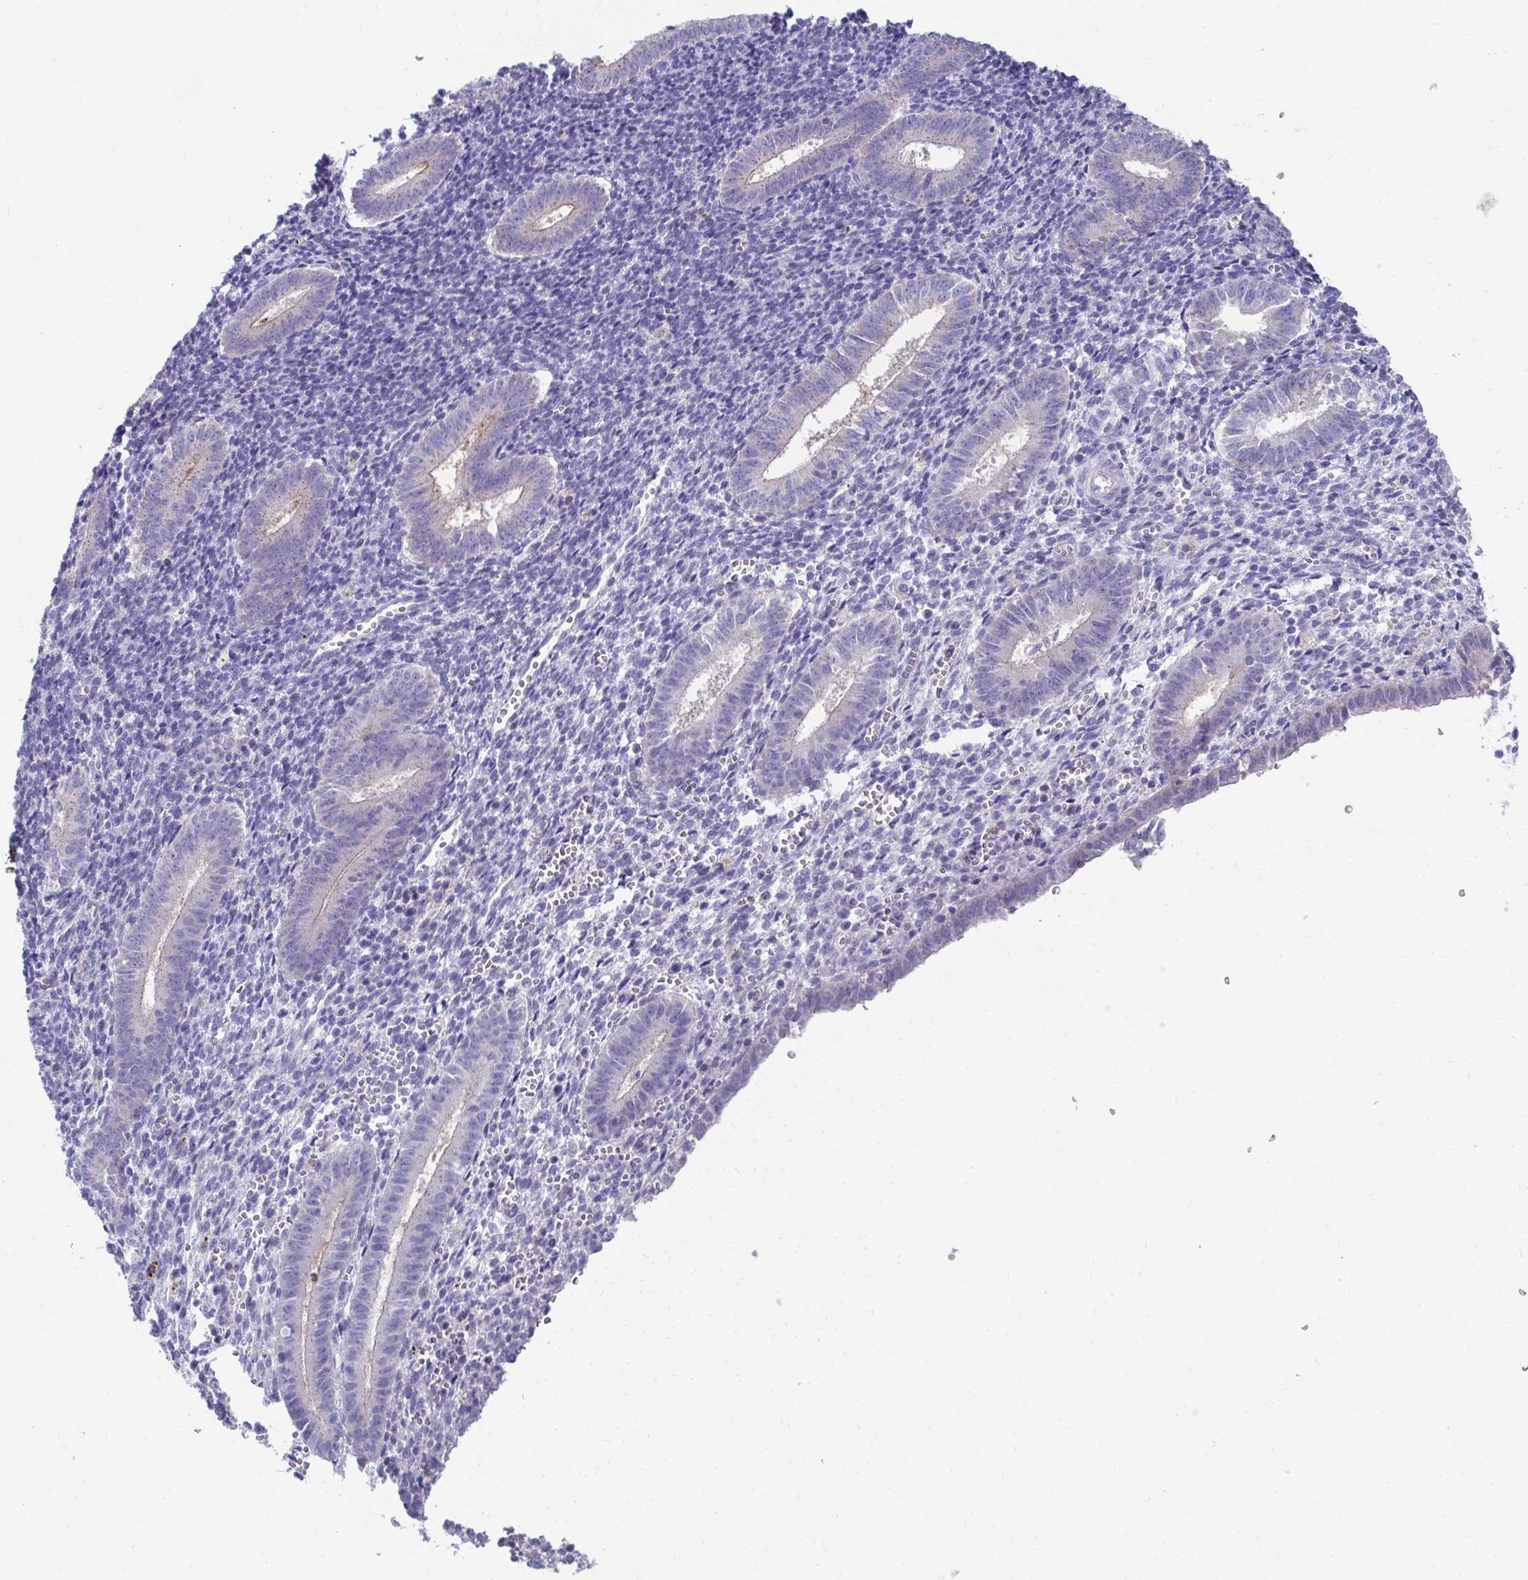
{"staining": {"intensity": "negative", "quantity": "none", "location": "none"}, "tissue": "endometrium", "cell_type": "Cells in endometrial stroma", "image_type": "normal", "snomed": [{"axis": "morphology", "description": "Normal tissue, NOS"}, {"axis": "topography", "description": "Endometrium"}], "caption": "A photomicrograph of endometrium stained for a protein demonstrates no brown staining in cells in endometrial stroma. (Brightfield microscopy of DAB immunohistochemistry at high magnification).", "gene": "TMPRSS2", "patient": {"sex": "female", "age": 25}}